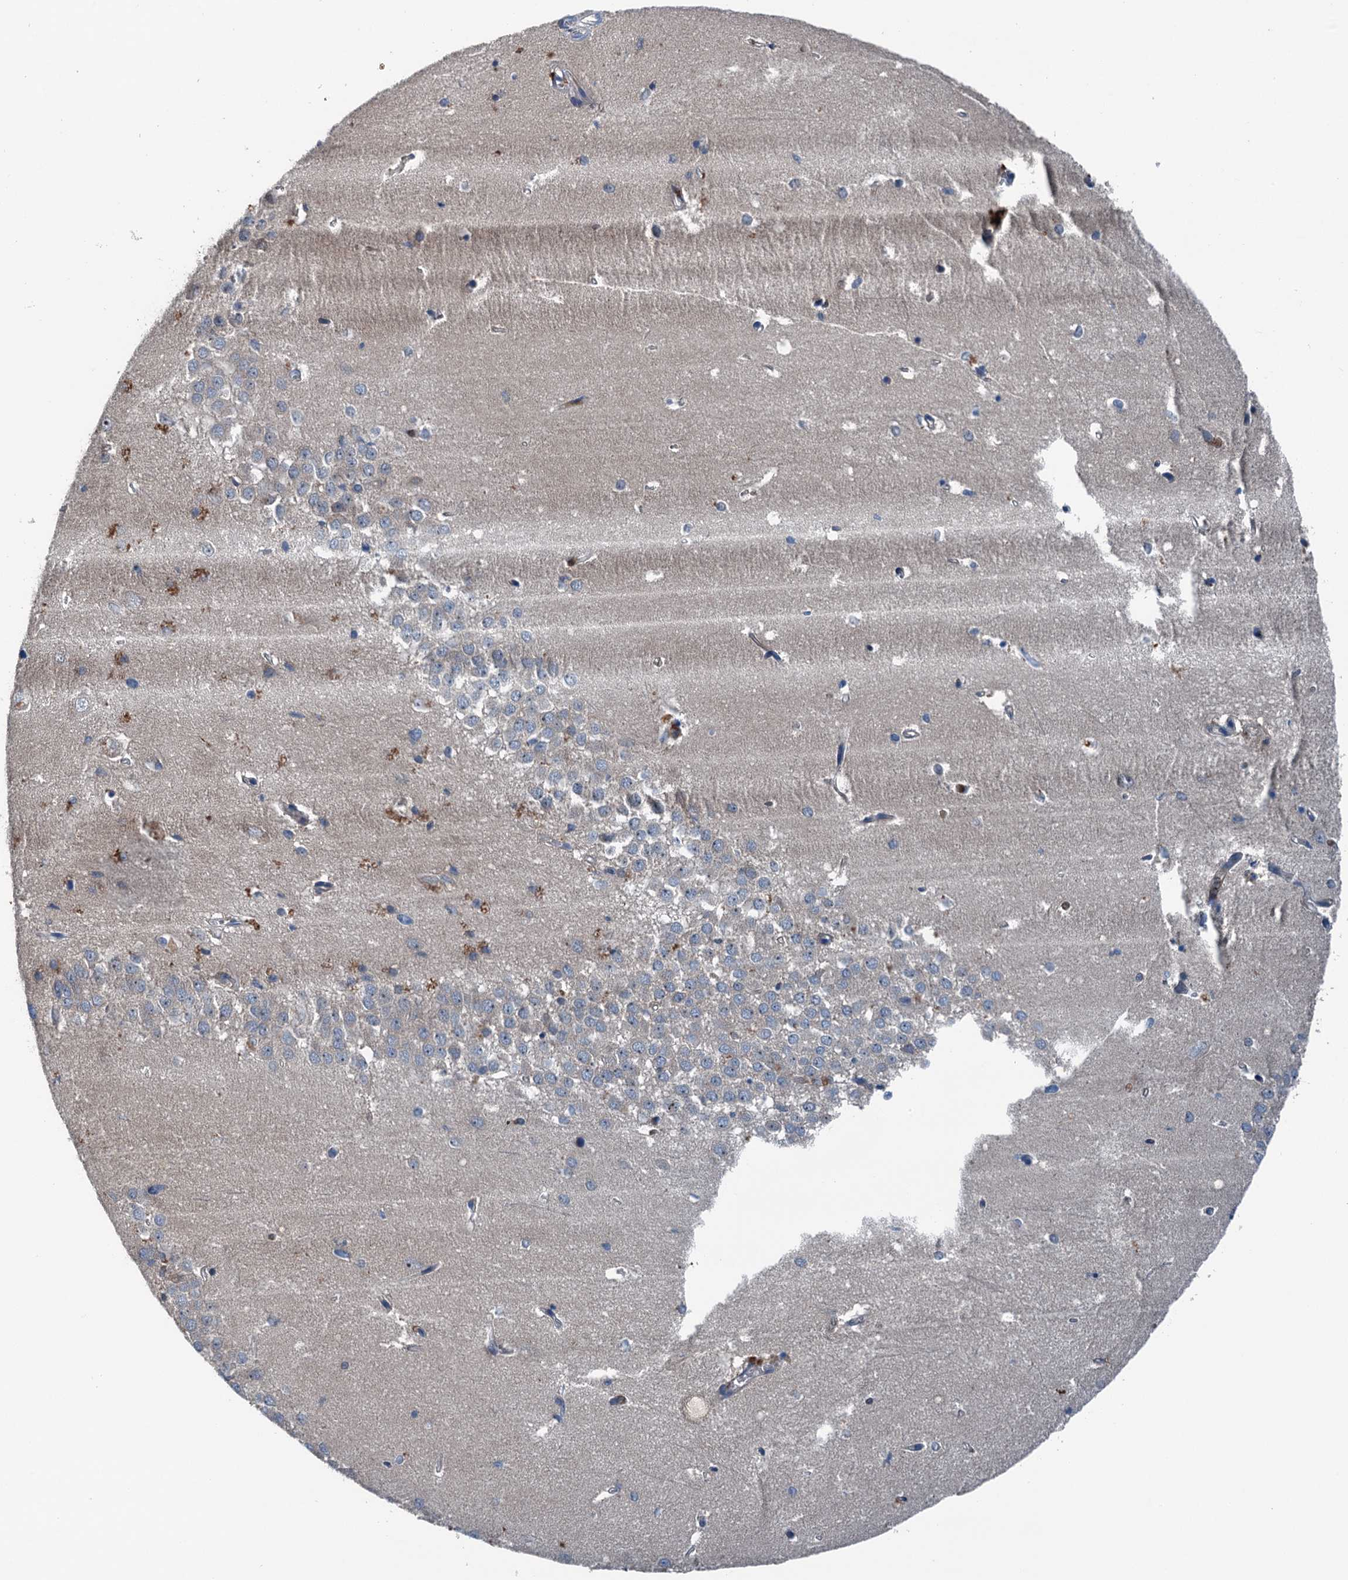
{"staining": {"intensity": "moderate", "quantity": "<25%", "location": "cytoplasmic/membranous"}, "tissue": "hippocampus", "cell_type": "Glial cells", "image_type": "normal", "snomed": [{"axis": "morphology", "description": "Normal tissue, NOS"}, {"axis": "topography", "description": "Hippocampus"}], "caption": "Protein staining displays moderate cytoplasmic/membranous expression in approximately <25% of glial cells in benign hippocampus.", "gene": "PDSS1", "patient": {"sex": "female", "age": 64}}